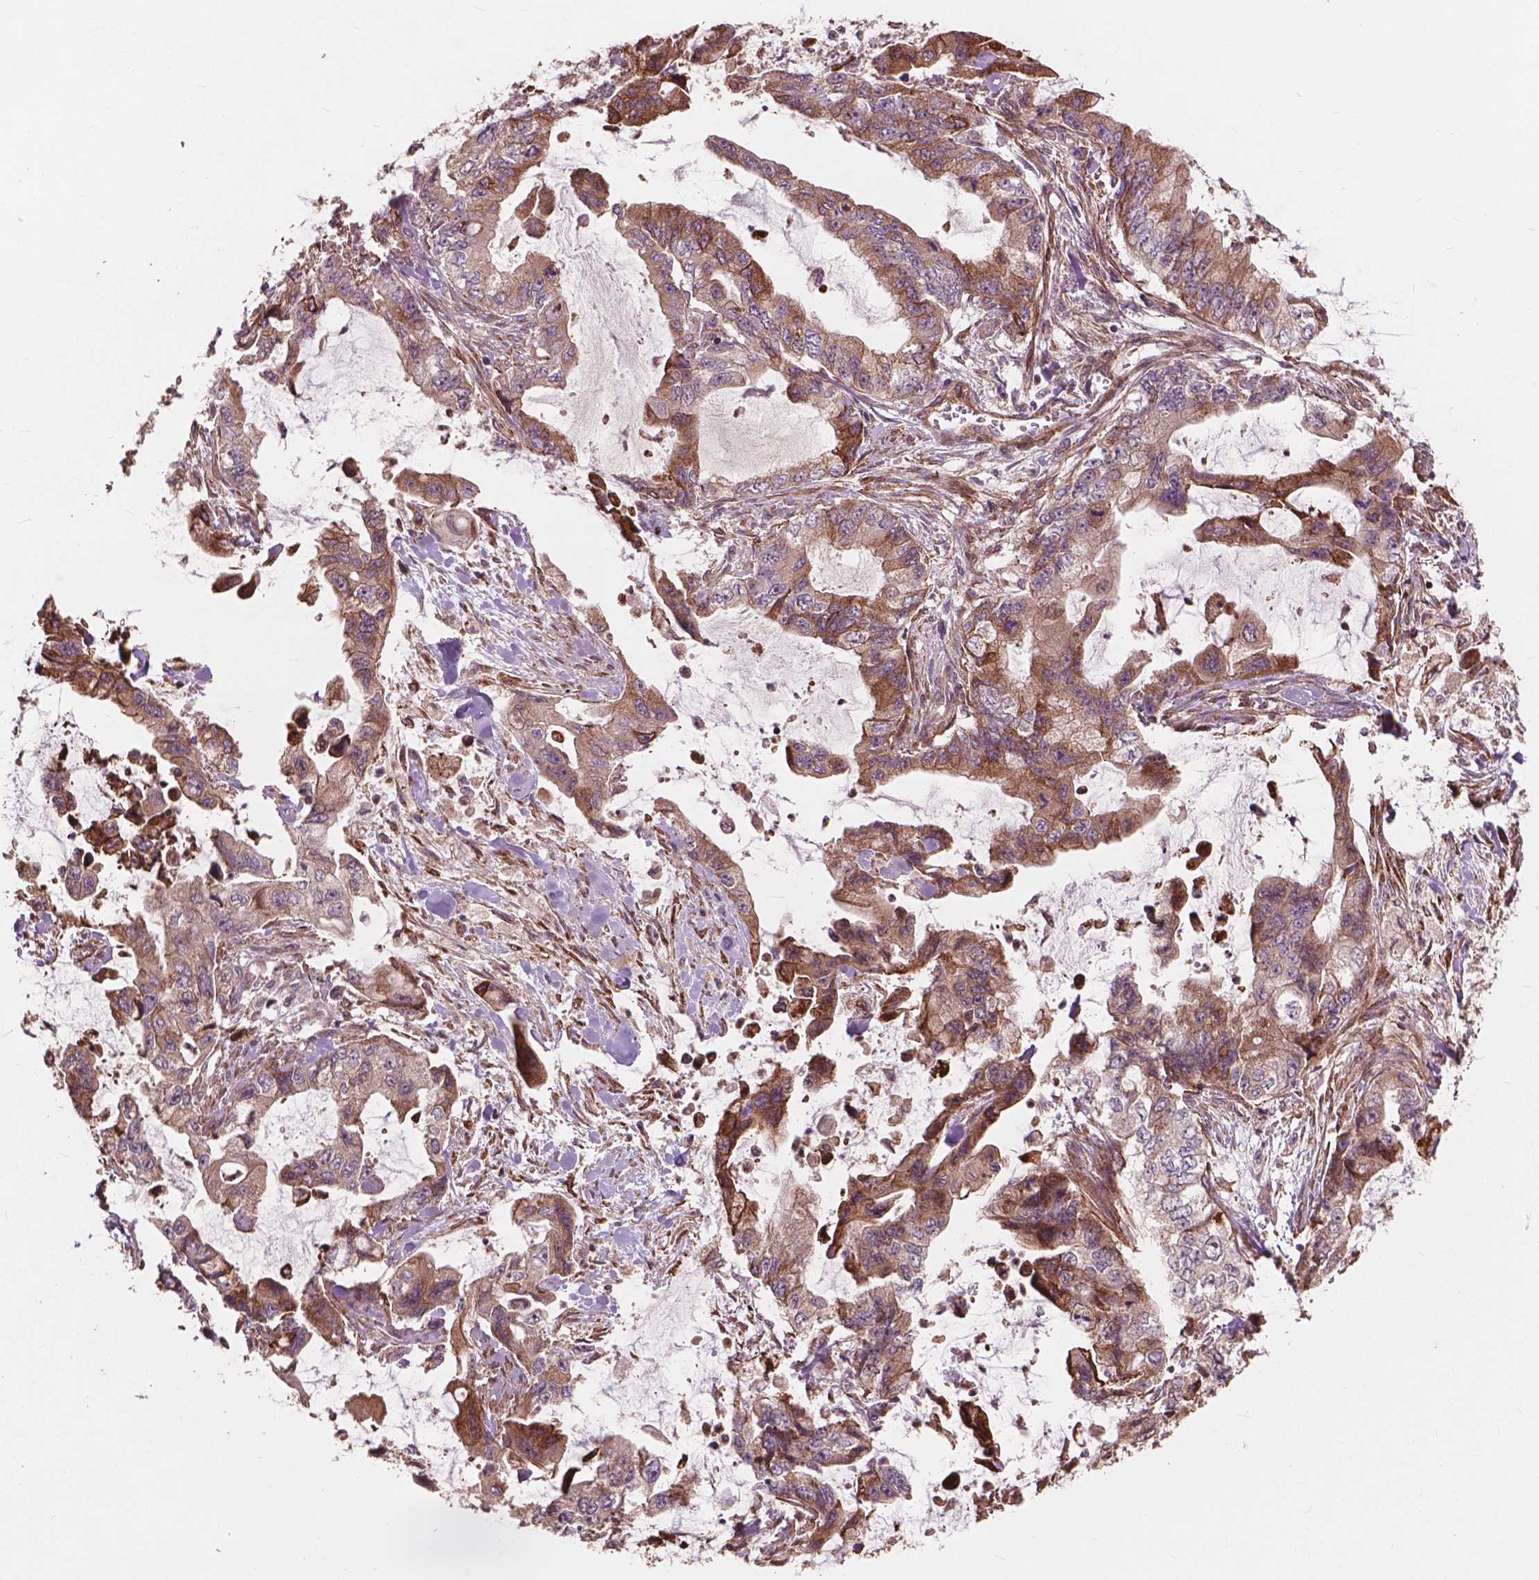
{"staining": {"intensity": "moderate", "quantity": "25%-75%", "location": "cytoplasmic/membranous"}, "tissue": "stomach cancer", "cell_type": "Tumor cells", "image_type": "cancer", "snomed": [{"axis": "morphology", "description": "Adenocarcinoma, NOS"}, {"axis": "topography", "description": "Pancreas"}, {"axis": "topography", "description": "Stomach, upper"}, {"axis": "topography", "description": "Stomach"}], "caption": "Stomach cancer (adenocarcinoma) was stained to show a protein in brown. There is medium levels of moderate cytoplasmic/membranous positivity in about 25%-75% of tumor cells.", "gene": "FNIP1", "patient": {"sex": "male", "age": 77}}